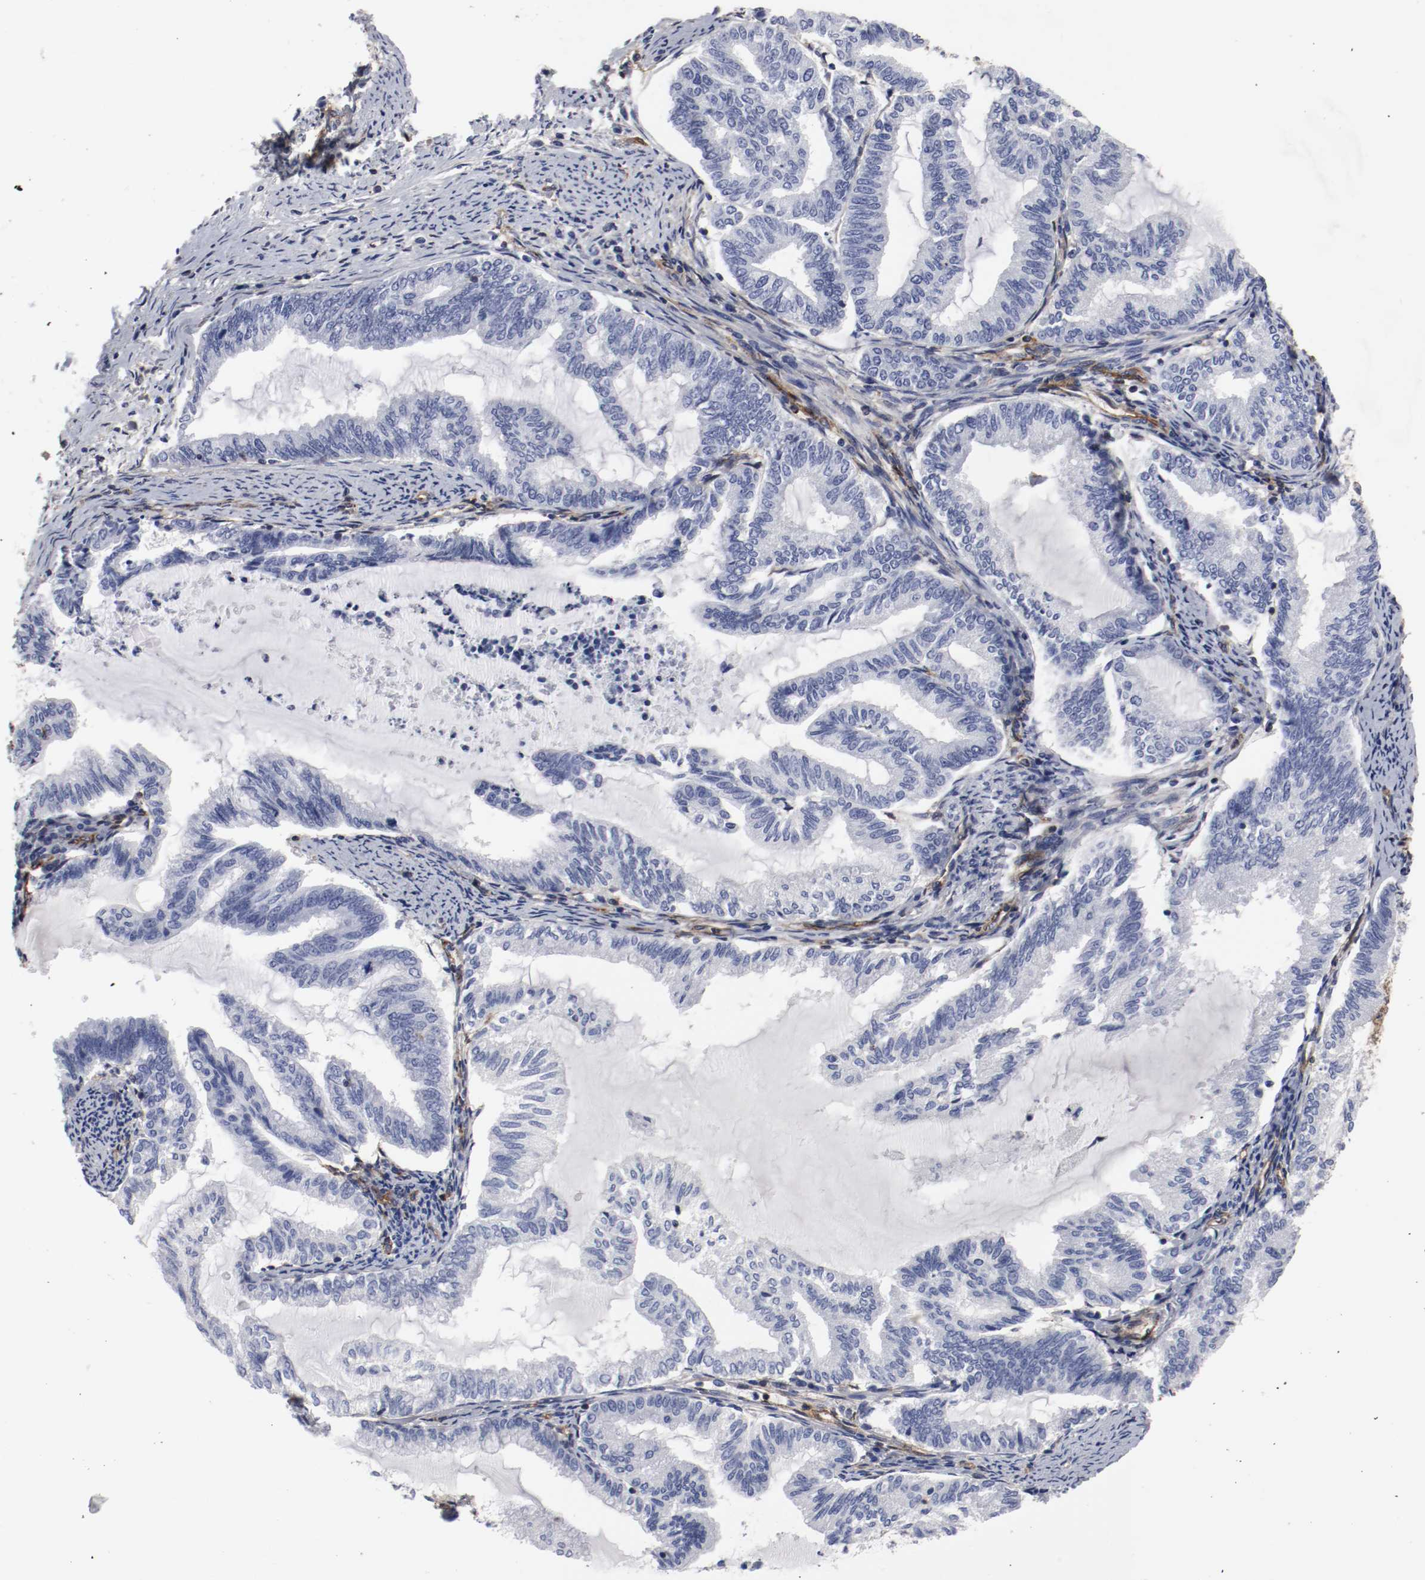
{"staining": {"intensity": "negative", "quantity": "none", "location": "none"}, "tissue": "endometrial cancer", "cell_type": "Tumor cells", "image_type": "cancer", "snomed": [{"axis": "morphology", "description": "Adenocarcinoma, NOS"}, {"axis": "topography", "description": "Endometrium"}], "caption": "This is an immunohistochemistry histopathology image of endometrial cancer. There is no staining in tumor cells.", "gene": "IFITM1", "patient": {"sex": "female", "age": 79}}